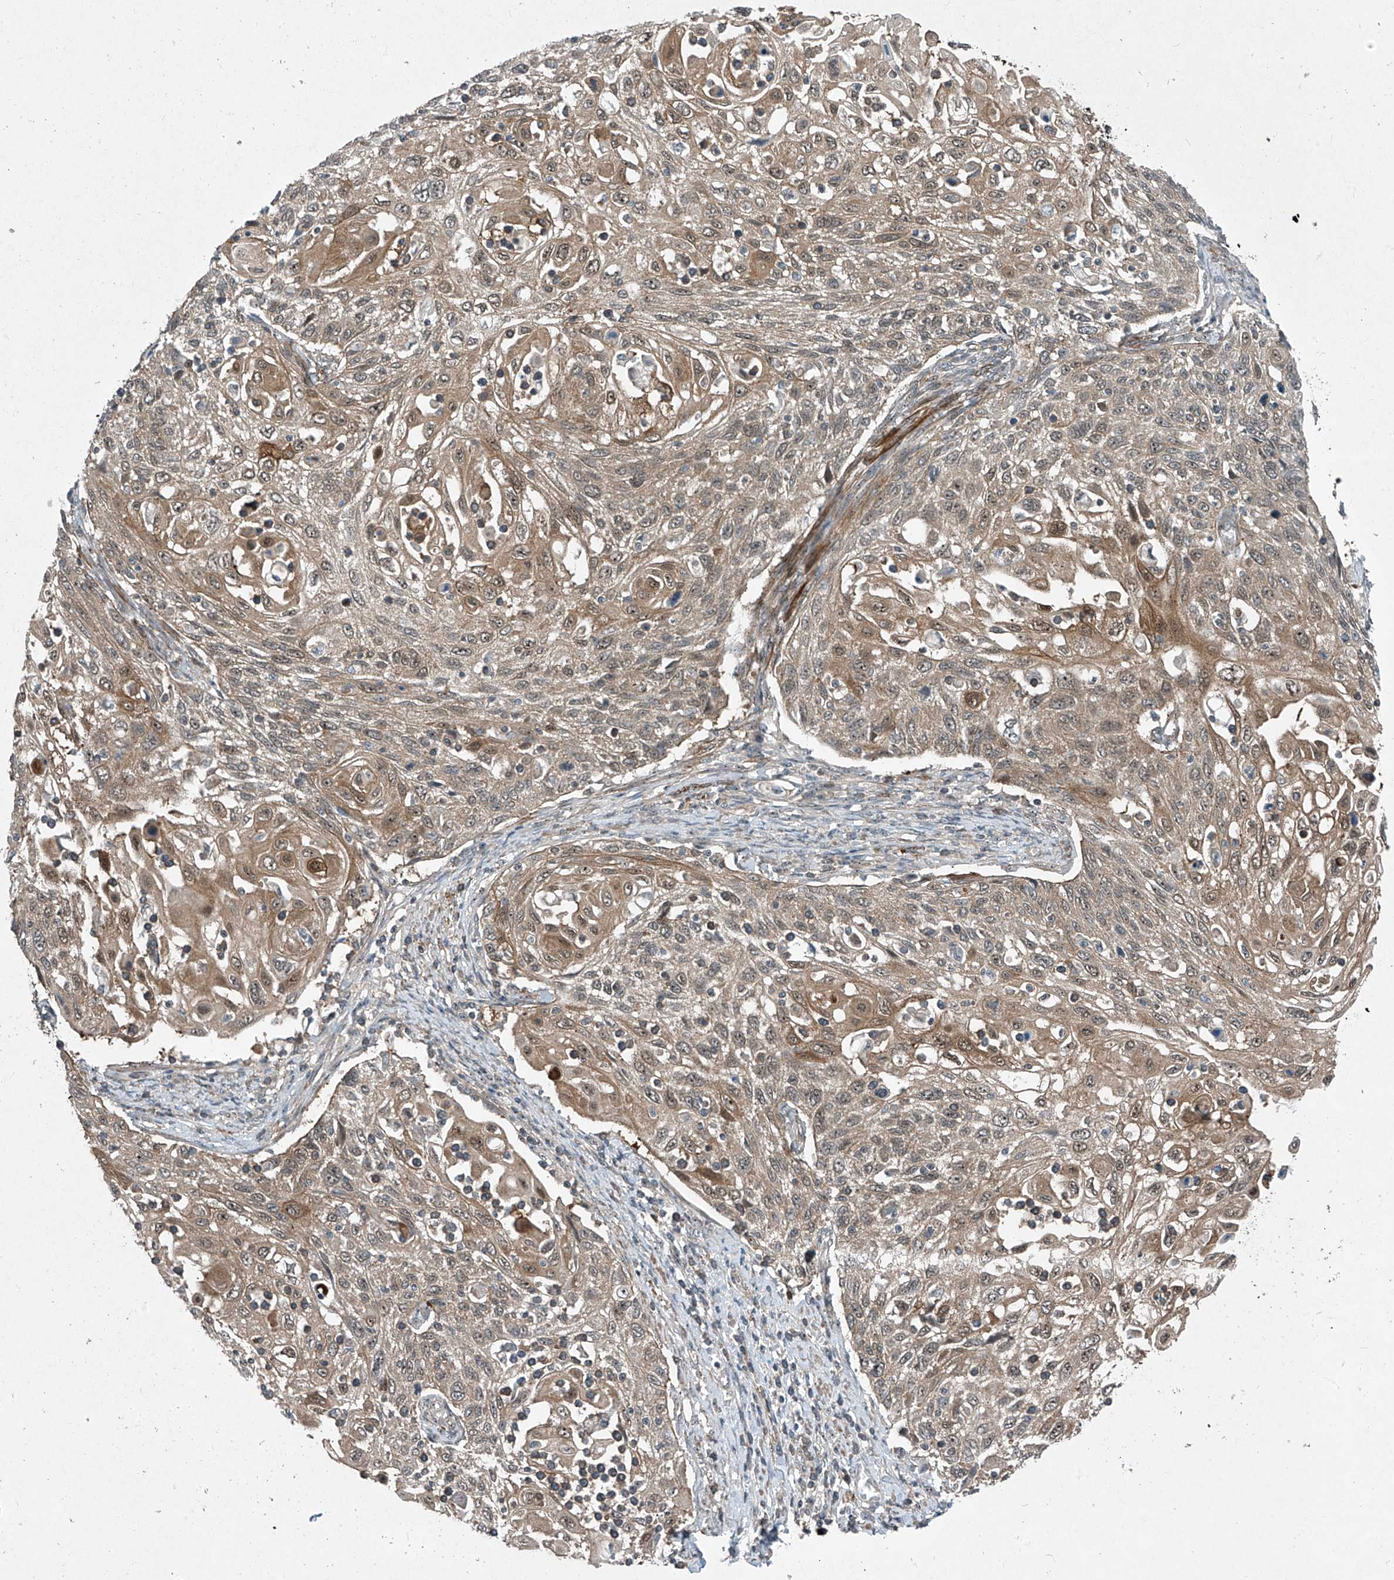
{"staining": {"intensity": "moderate", "quantity": ">75%", "location": "cytoplasmic/membranous"}, "tissue": "cervical cancer", "cell_type": "Tumor cells", "image_type": "cancer", "snomed": [{"axis": "morphology", "description": "Squamous cell carcinoma, NOS"}, {"axis": "topography", "description": "Cervix"}], "caption": "DAB (3,3'-diaminobenzidine) immunohistochemical staining of cervical cancer displays moderate cytoplasmic/membranous protein expression in approximately >75% of tumor cells. The staining was performed using DAB (3,3'-diaminobenzidine), with brown indicating positive protein expression. Nuclei are stained blue with hematoxylin.", "gene": "PPCS", "patient": {"sex": "female", "age": 70}}